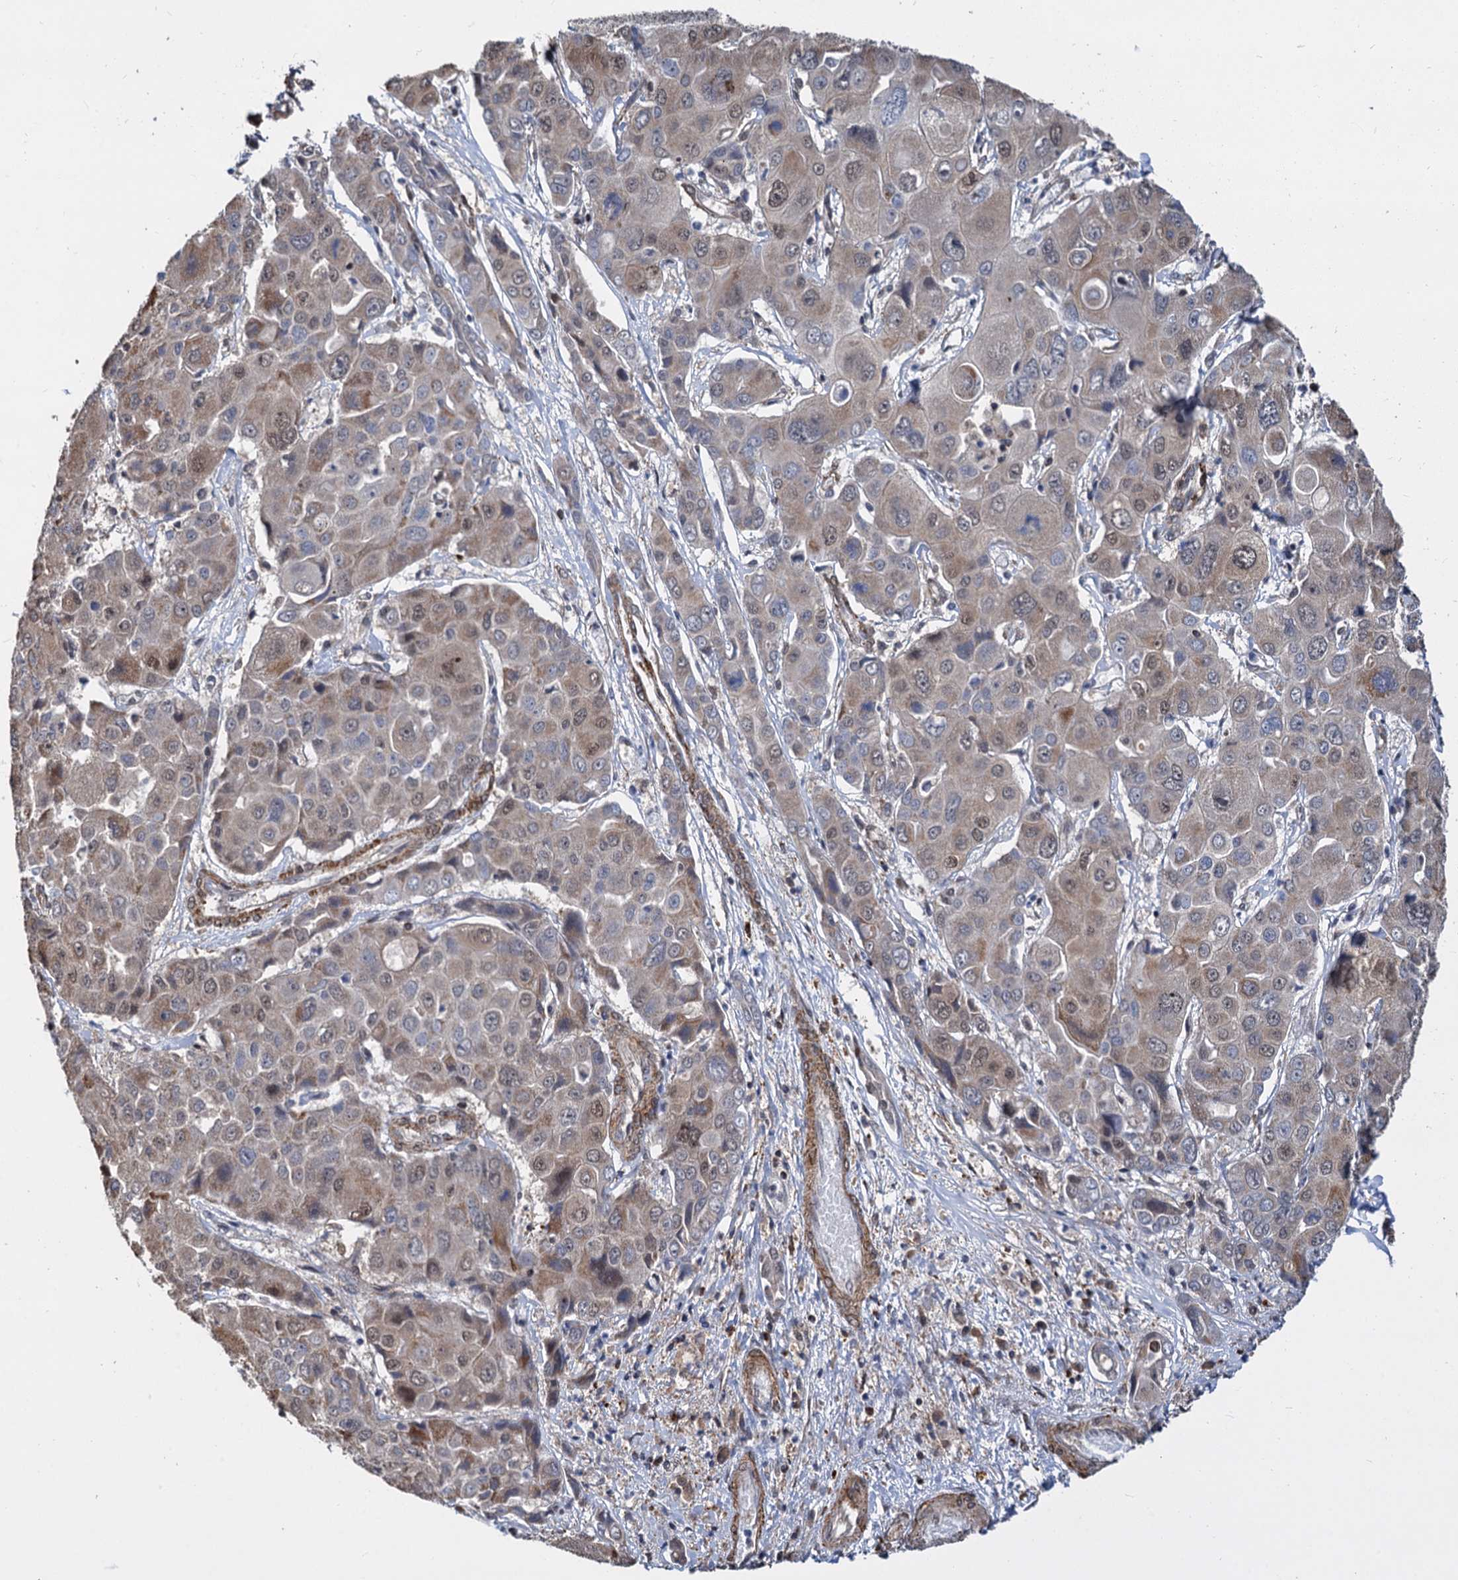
{"staining": {"intensity": "weak", "quantity": "25%-75%", "location": "cytoplasmic/membranous,nuclear"}, "tissue": "liver cancer", "cell_type": "Tumor cells", "image_type": "cancer", "snomed": [{"axis": "morphology", "description": "Cholangiocarcinoma"}, {"axis": "topography", "description": "Liver"}], "caption": "Human liver cancer stained with a brown dye shows weak cytoplasmic/membranous and nuclear positive staining in about 25%-75% of tumor cells.", "gene": "PSMD4", "patient": {"sex": "male", "age": 67}}